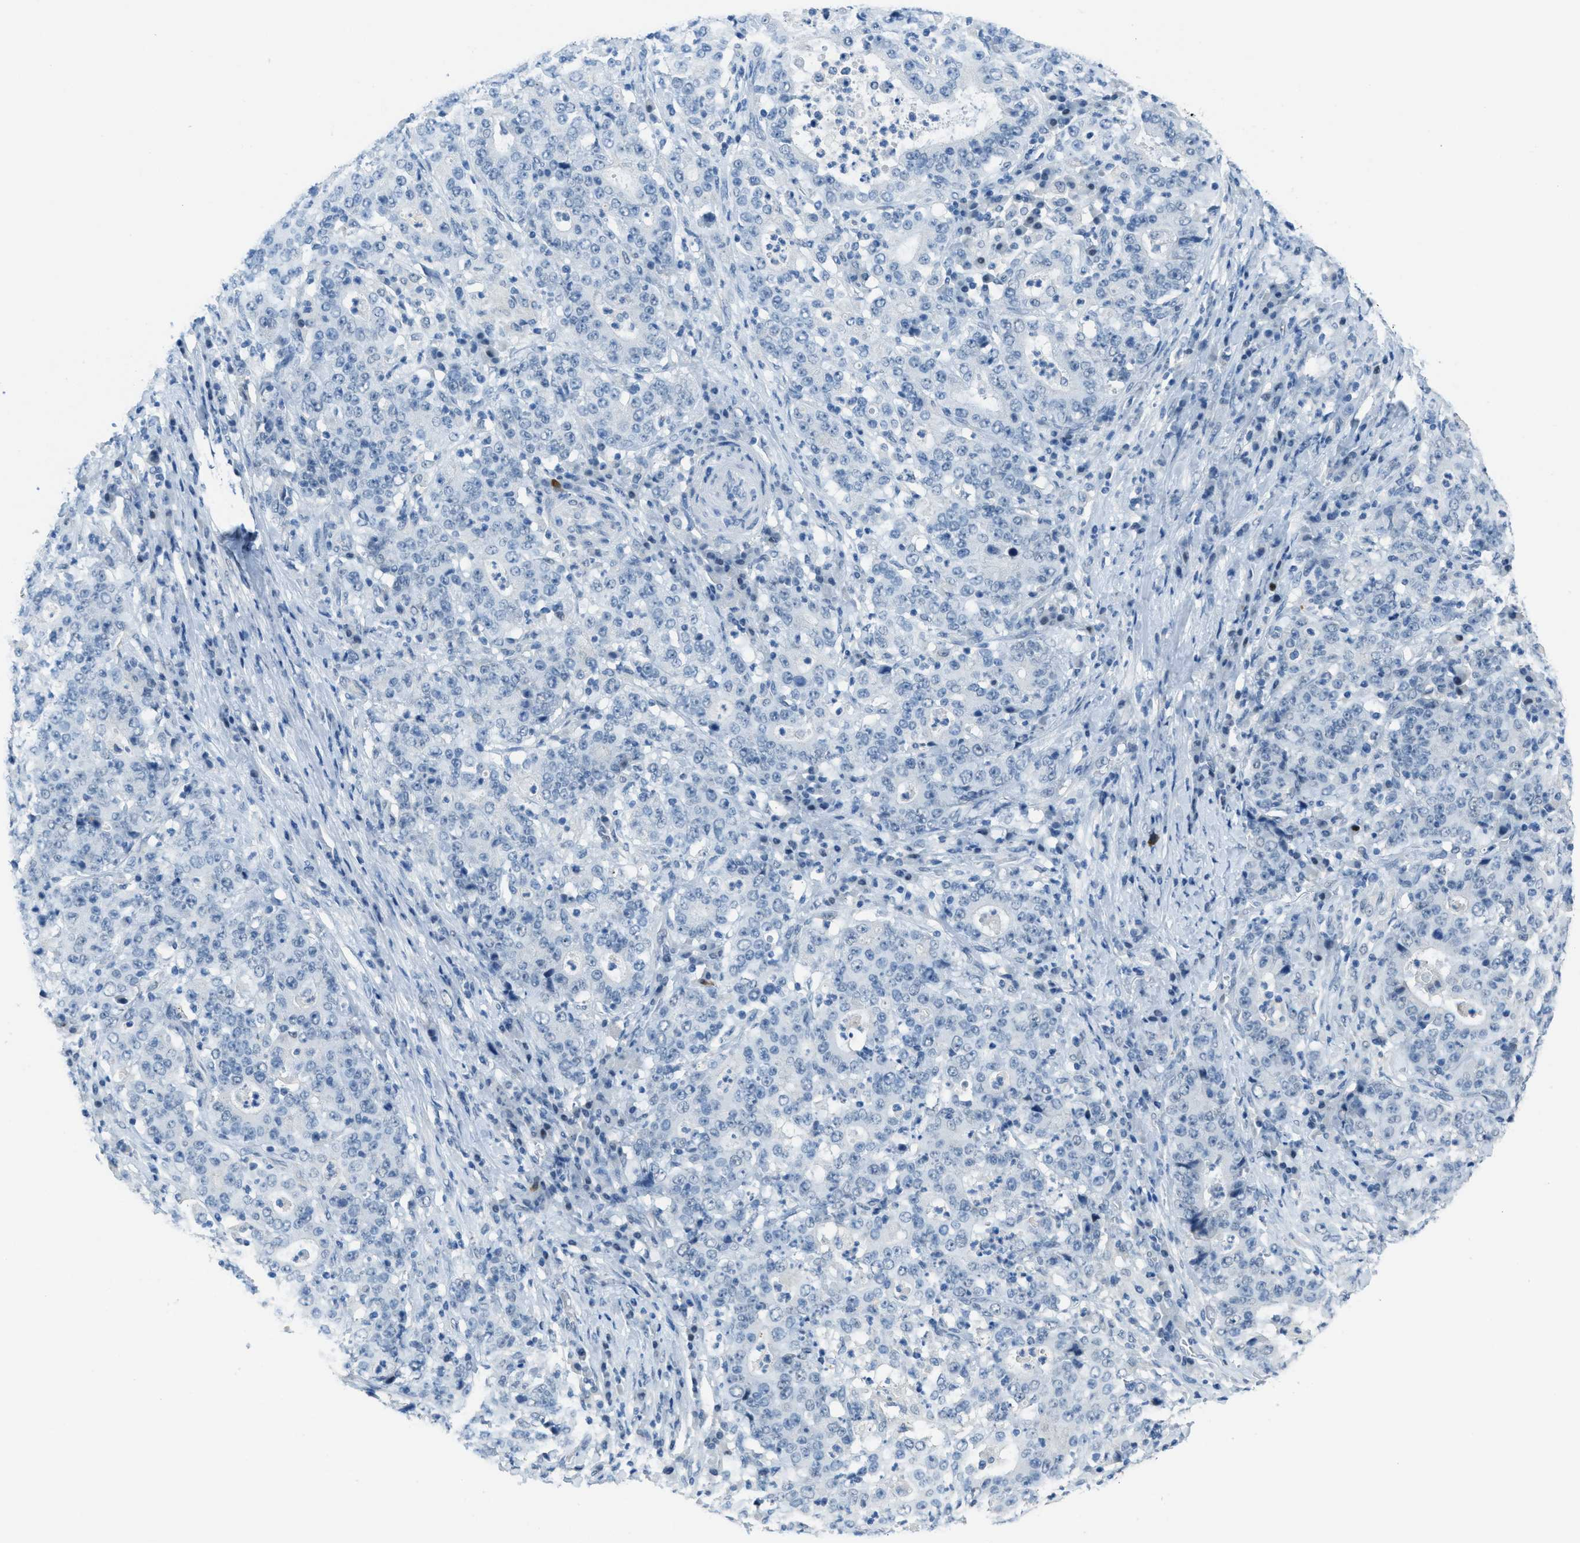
{"staining": {"intensity": "negative", "quantity": "none", "location": "none"}, "tissue": "stomach cancer", "cell_type": "Tumor cells", "image_type": "cancer", "snomed": [{"axis": "morphology", "description": "Normal tissue, NOS"}, {"axis": "morphology", "description": "Adenocarcinoma, NOS"}, {"axis": "topography", "description": "Stomach, upper"}, {"axis": "topography", "description": "Stomach"}], "caption": "DAB immunohistochemical staining of stomach cancer (adenocarcinoma) shows no significant staining in tumor cells.", "gene": "TTC13", "patient": {"sex": "male", "age": 59}}